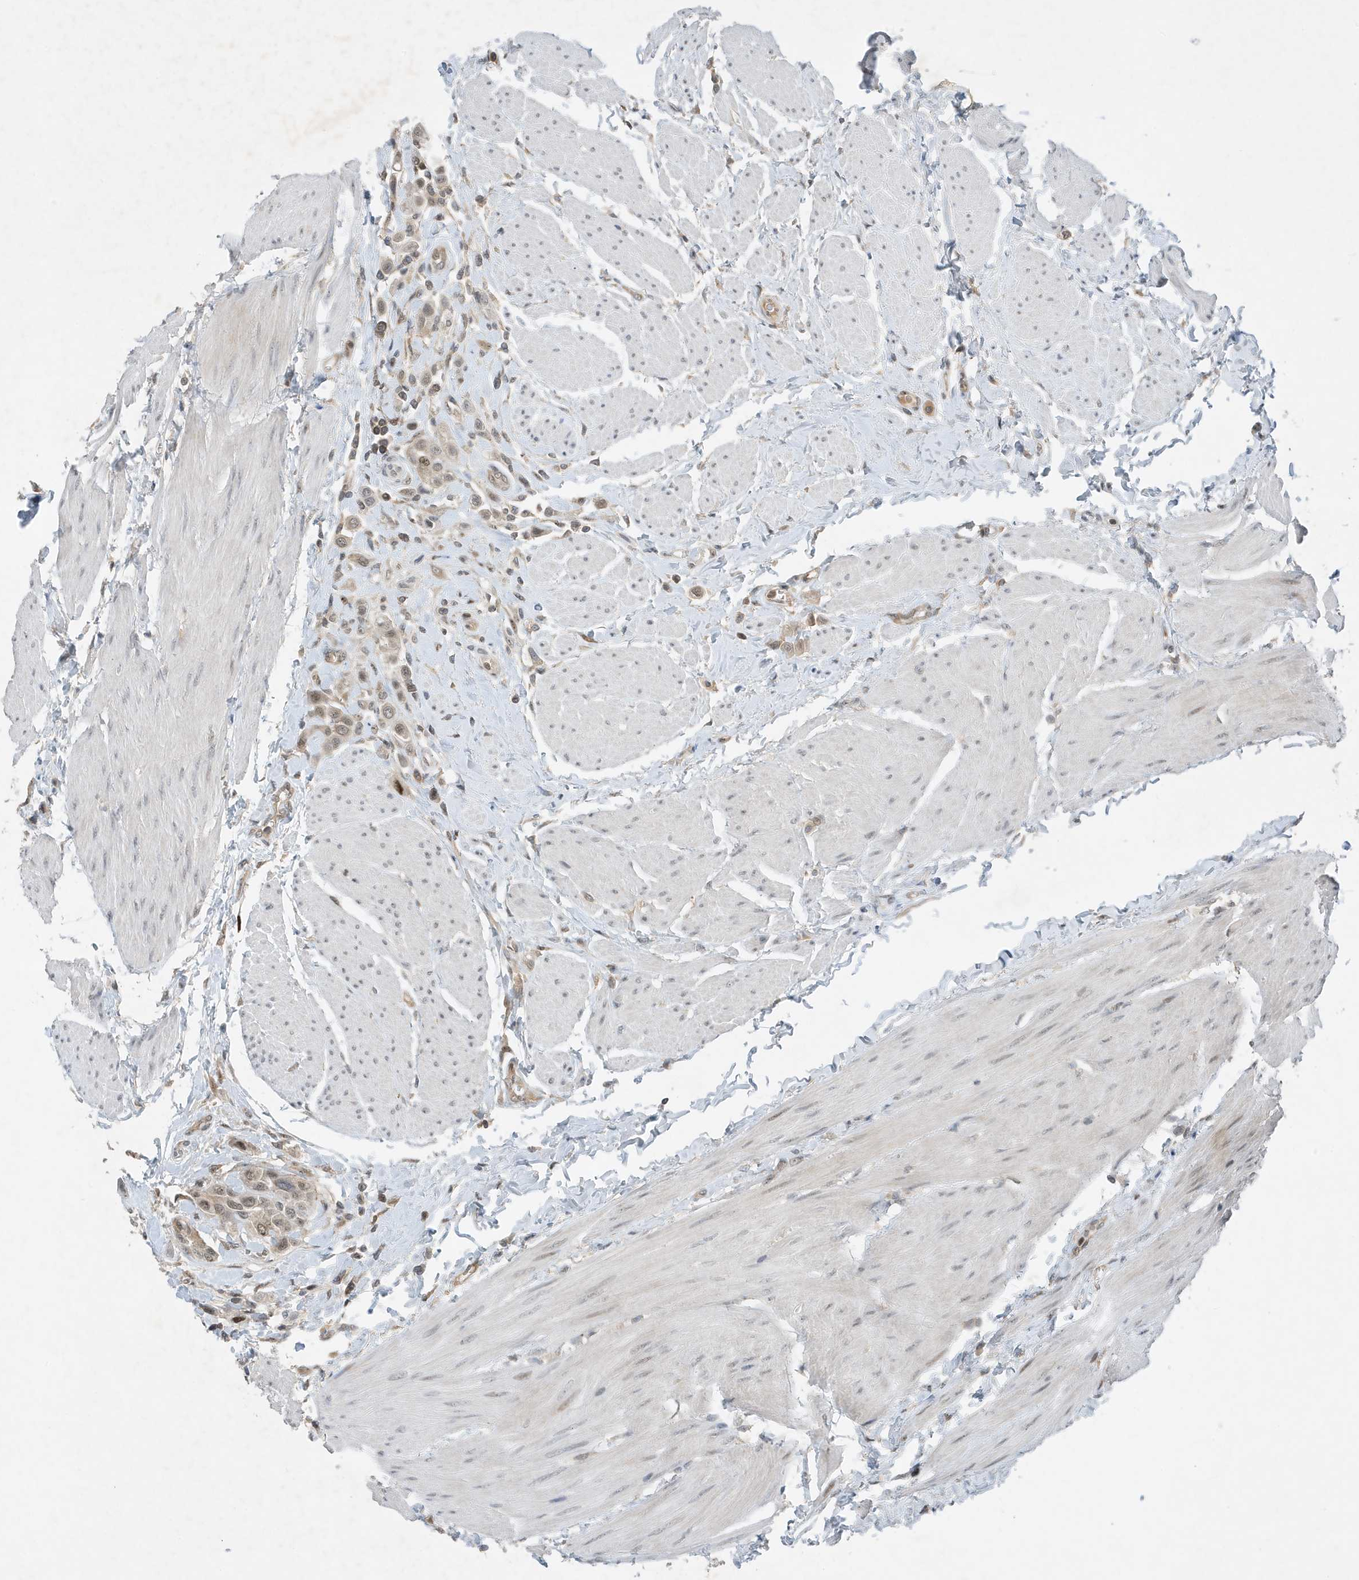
{"staining": {"intensity": "weak", "quantity": "25%-75%", "location": "nuclear"}, "tissue": "urothelial cancer", "cell_type": "Tumor cells", "image_type": "cancer", "snomed": [{"axis": "morphology", "description": "Urothelial carcinoma, High grade"}, {"axis": "topography", "description": "Urinary bladder"}], "caption": "There is low levels of weak nuclear positivity in tumor cells of urothelial carcinoma (high-grade), as demonstrated by immunohistochemical staining (brown color).", "gene": "MAST3", "patient": {"sex": "male", "age": 50}}